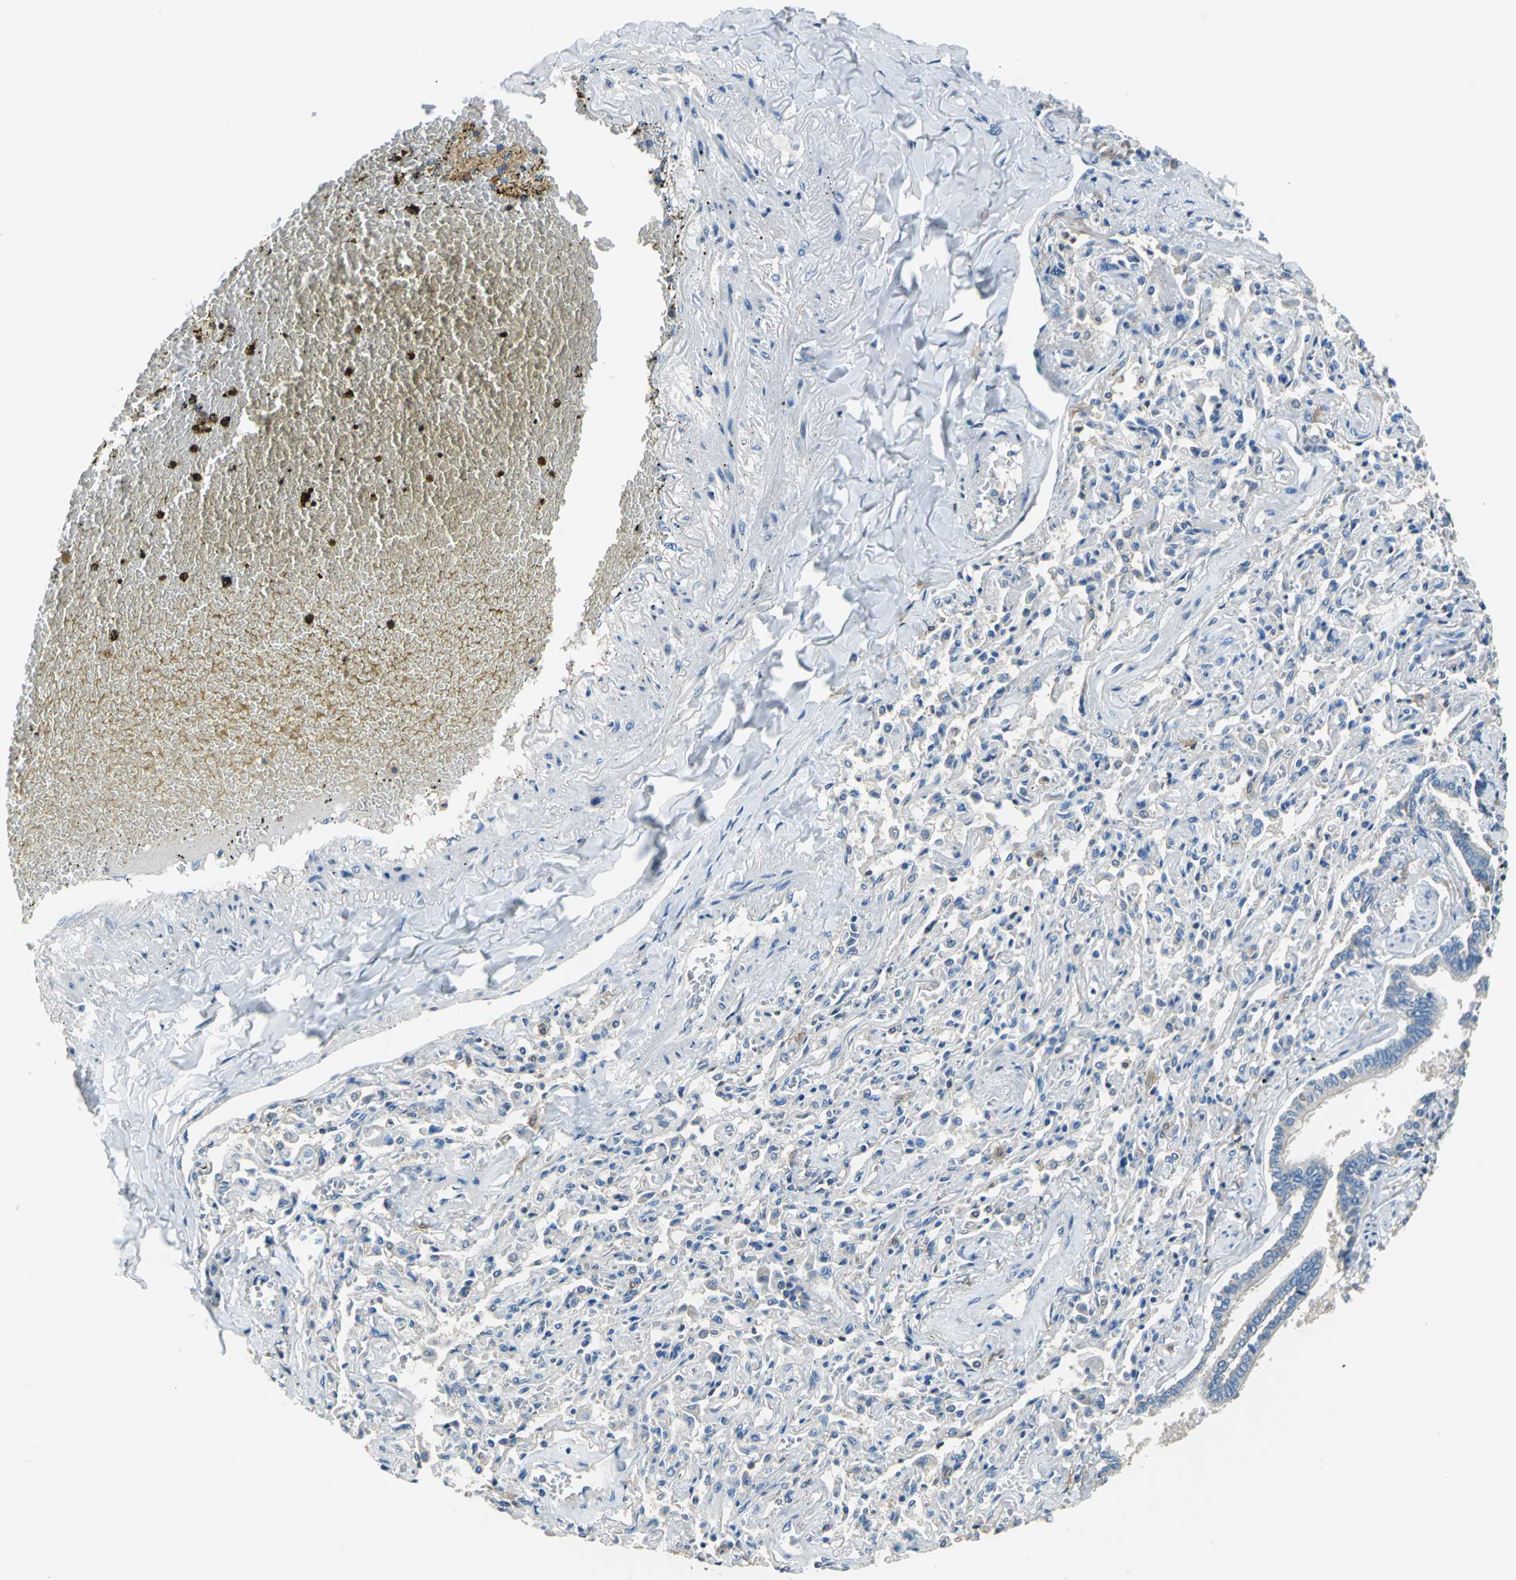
{"staining": {"intensity": "weak", "quantity": "<25%", "location": "cytoplasmic/membranous"}, "tissue": "bronchus", "cell_type": "Respiratory epithelial cells", "image_type": "normal", "snomed": [{"axis": "morphology", "description": "Normal tissue, NOS"}, {"axis": "topography", "description": "Lung"}], "caption": "A high-resolution histopathology image shows immunohistochemistry staining of normal bronchus, which demonstrates no significant staining in respiratory epithelial cells. (DAB immunohistochemistry, high magnification).", "gene": "PRKCA", "patient": {"sex": "male", "age": 64}}